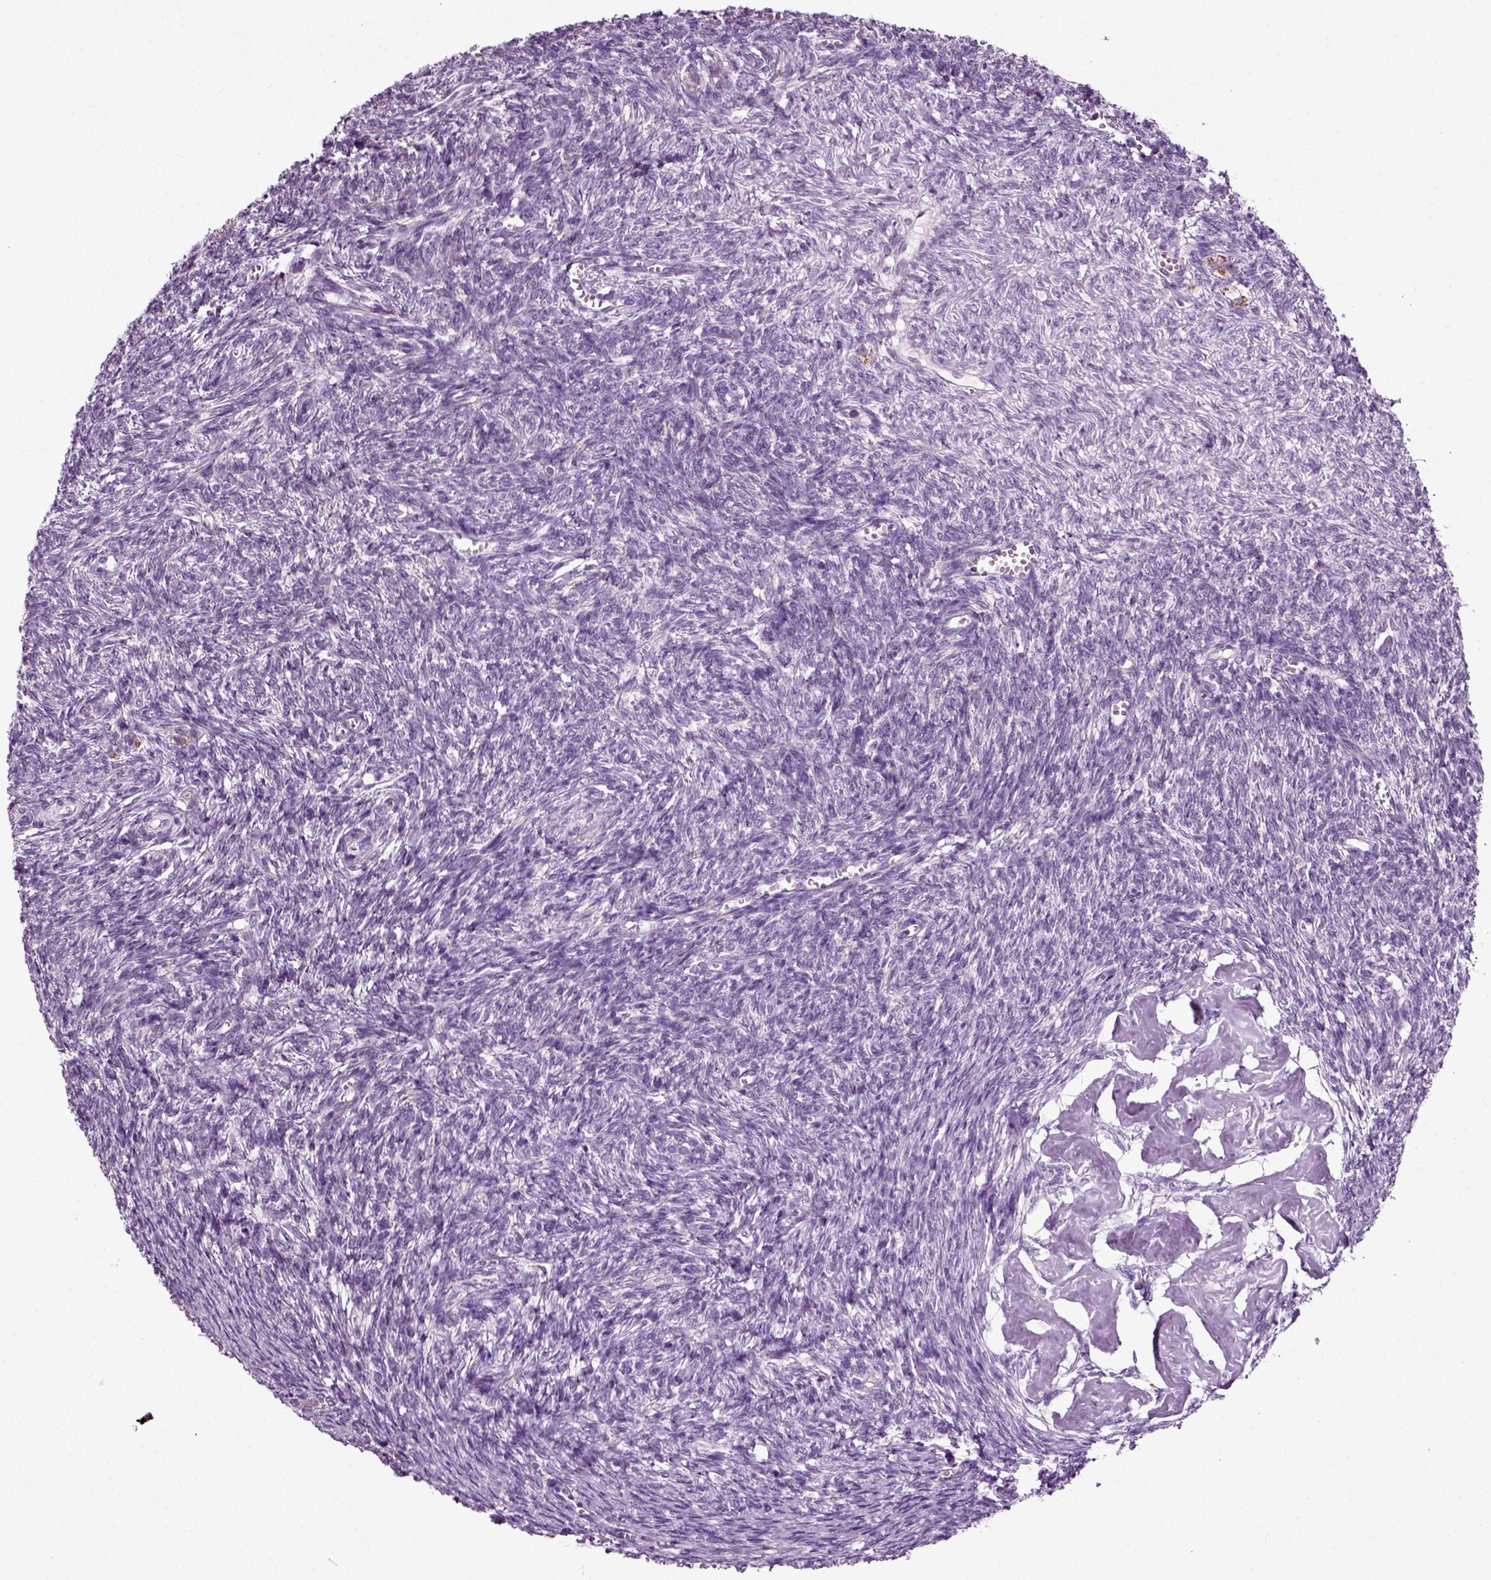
{"staining": {"intensity": "moderate", "quantity": ">75%", "location": "cytoplasmic/membranous"}, "tissue": "ovary", "cell_type": "Follicle cells", "image_type": "normal", "snomed": [{"axis": "morphology", "description": "Normal tissue, NOS"}, {"axis": "topography", "description": "Ovary"}], "caption": "Brown immunohistochemical staining in benign ovary shows moderate cytoplasmic/membranous positivity in approximately >75% of follicle cells. The staining was performed using DAB (3,3'-diaminobenzidine), with brown indicating positive protein expression. Nuclei are stained blue with hematoxylin.", "gene": "DNAH10", "patient": {"sex": "female", "age": 43}}